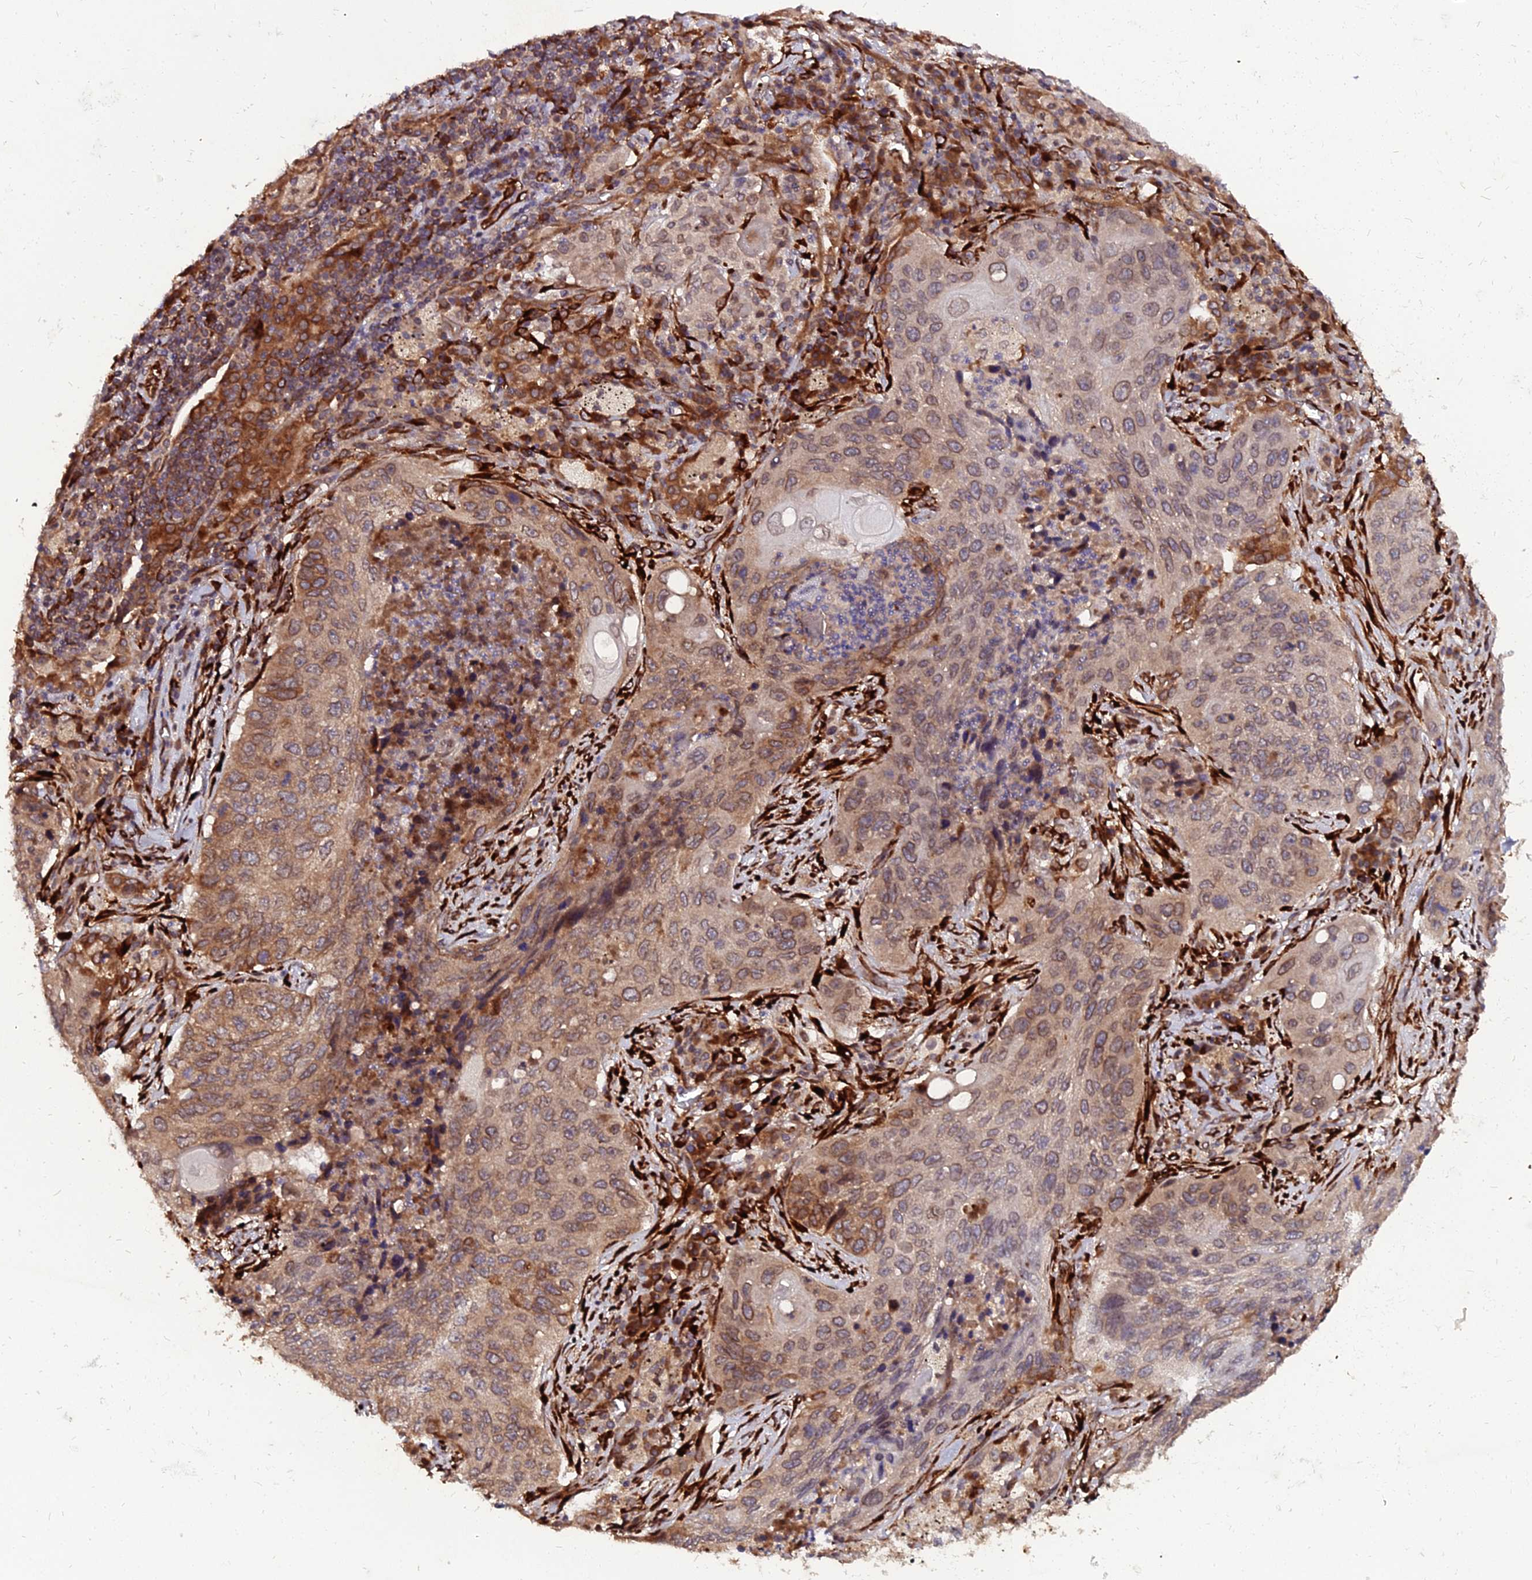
{"staining": {"intensity": "moderate", "quantity": ">75%", "location": "cytoplasmic/membranous"}, "tissue": "lung cancer", "cell_type": "Tumor cells", "image_type": "cancer", "snomed": [{"axis": "morphology", "description": "Squamous cell carcinoma, NOS"}, {"axis": "topography", "description": "Lung"}], "caption": "Immunohistochemistry image of neoplastic tissue: lung cancer (squamous cell carcinoma) stained using immunohistochemistry reveals medium levels of moderate protein expression localized specifically in the cytoplasmic/membranous of tumor cells, appearing as a cytoplasmic/membranous brown color.", "gene": "PDE4D", "patient": {"sex": "female", "age": 63}}